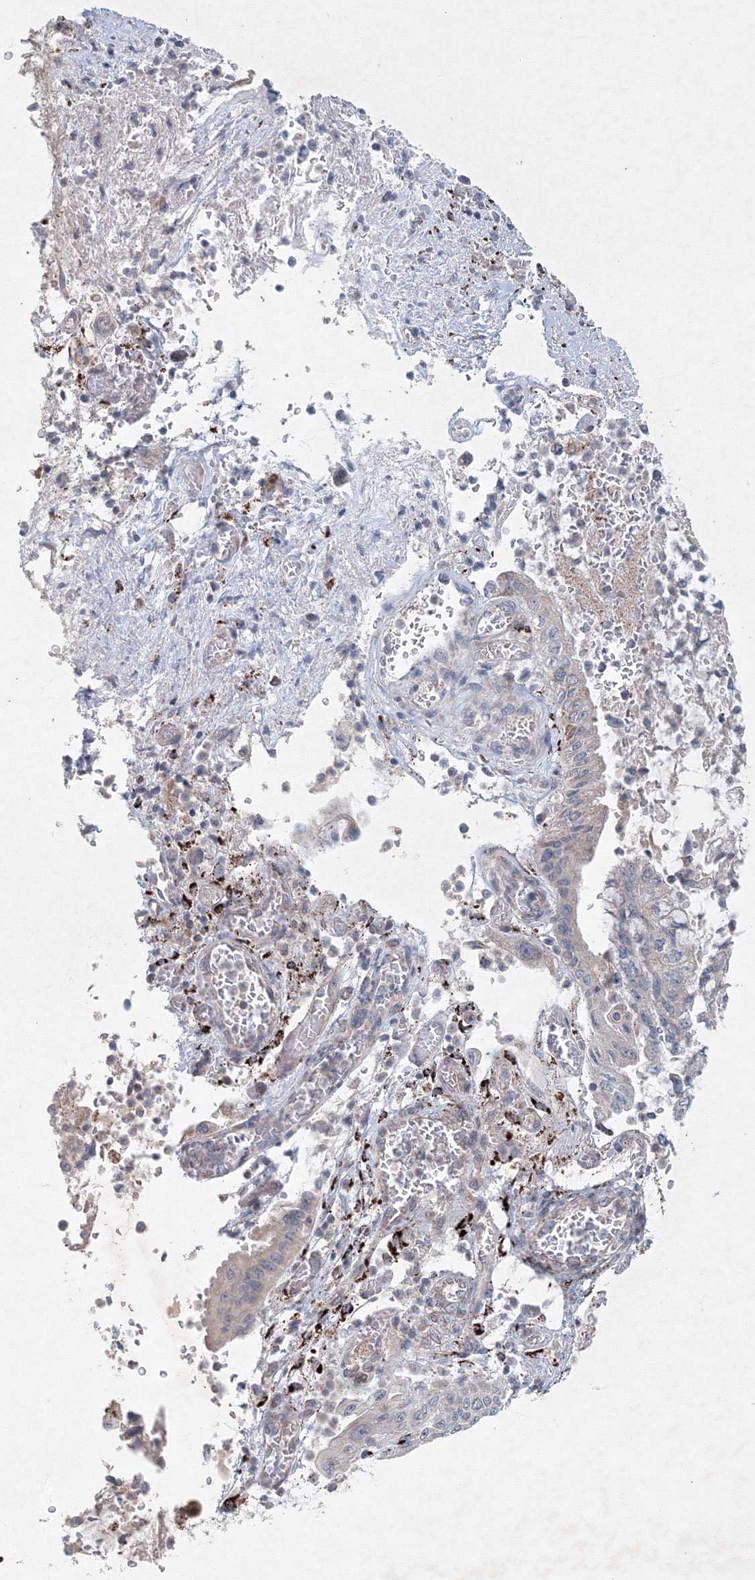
{"staining": {"intensity": "negative", "quantity": "none", "location": "none"}, "tissue": "pancreatic cancer", "cell_type": "Tumor cells", "image_type": "cancer", "snomed": [{"axis": "morphology", "description": "Adenocarcinoma, NOS"}, {"axis": "topography", "description": "Pancreas"}], "caption": "Adenocarcinoma (pancreatic) stained for a protein using IHC exhibits no staining tumor cells.", "gene": "WDR49", "patient": {"sex": "female", "age": 73}}